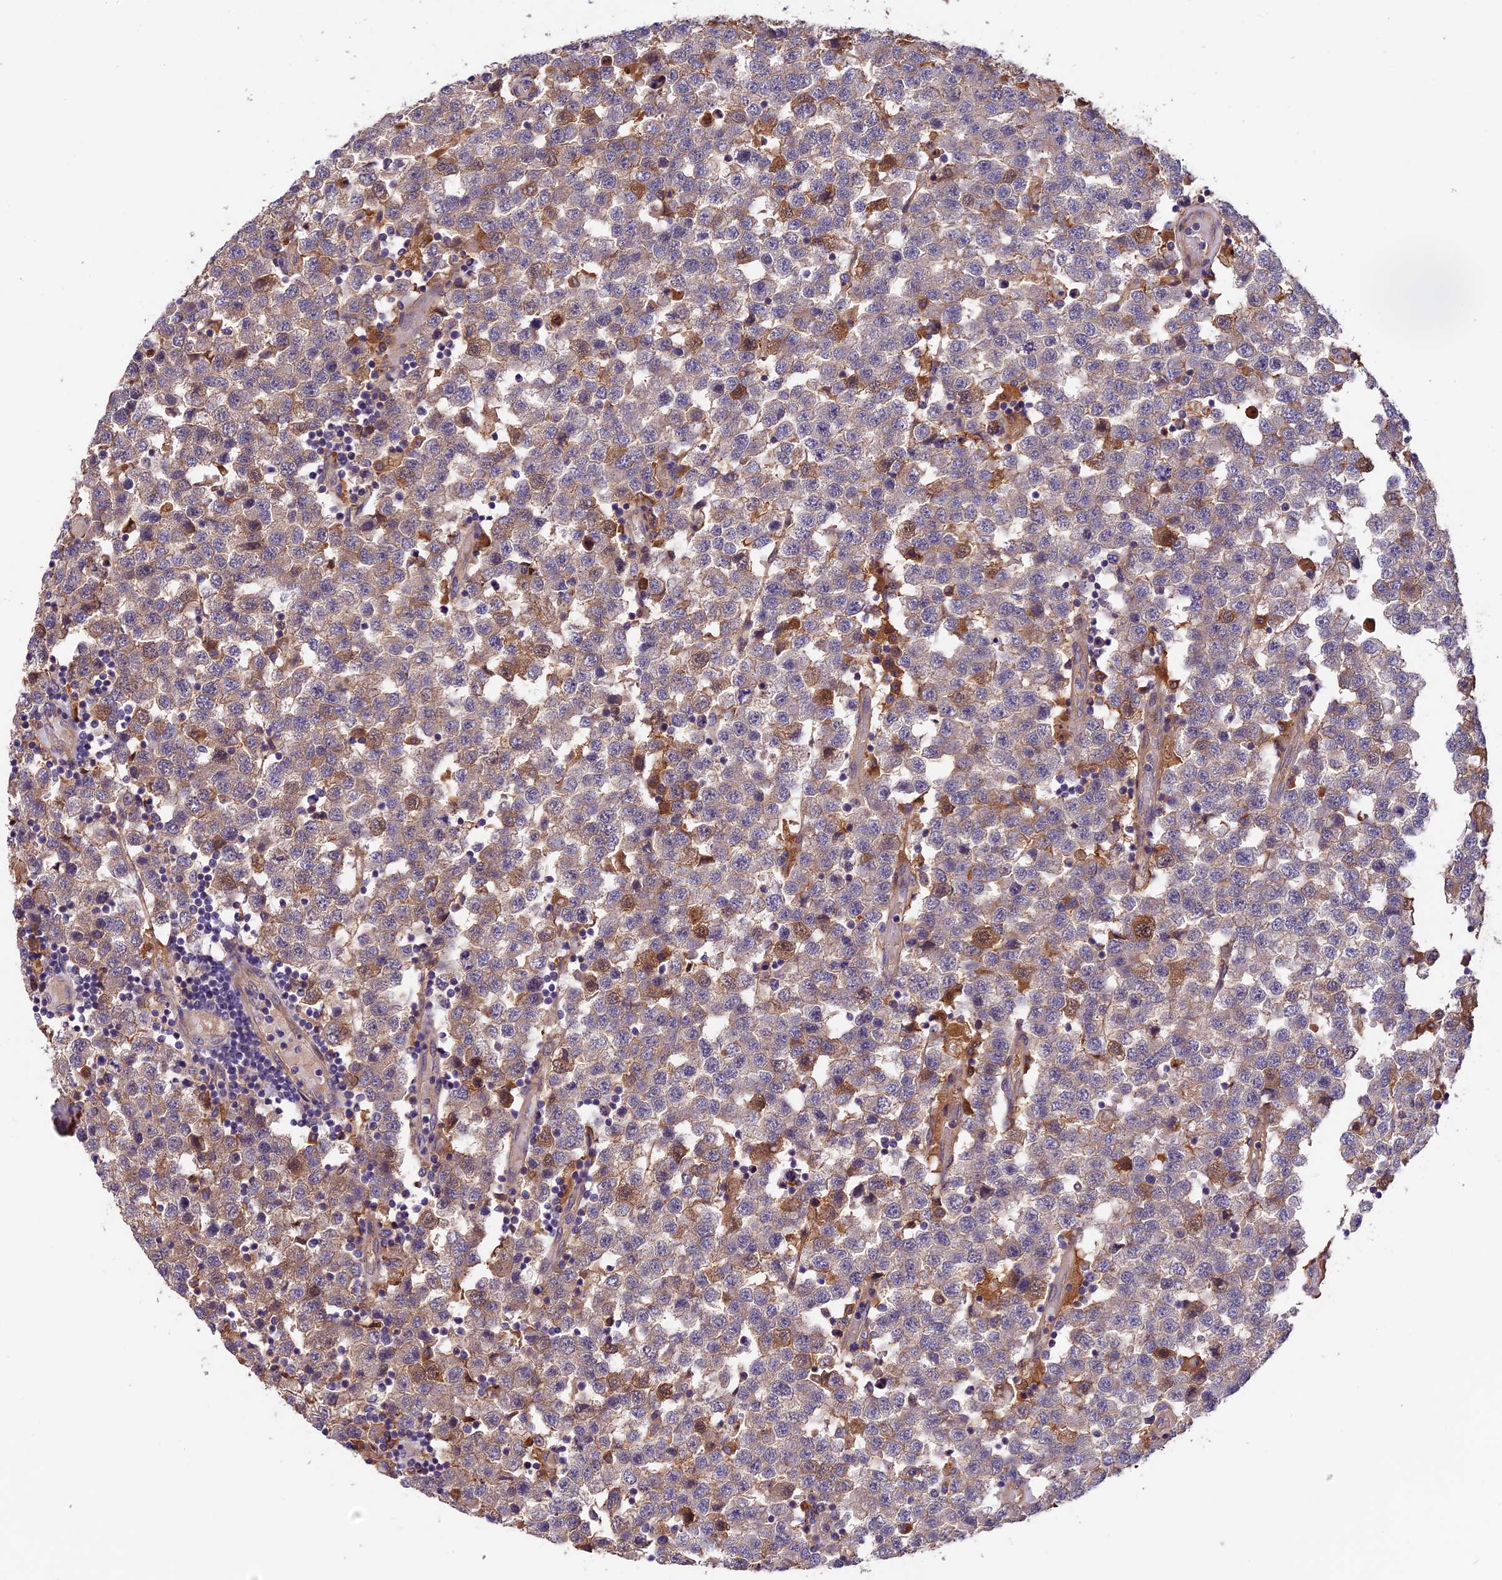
{"staining": {"intensity": "moderate", "quantity": "<25%", "location": "cytoplasmic/membranous"}, "tissue": "testis cancer", "cell_type": "Tumor cells", "image_type": "cancer", "snomed": [{"axis": "morphology", "description": "Seminoma, NOS"}, {"axis": "topography", "description": "Testis"}], "caption": "This is an image of immunohistochemistry (IHC) staining of testis cancer, which shows moderate staining in the cytoplasmic/membranous of tumor cells.", "gene": "SETD6", "patient": {"sex": "male", "age": 34}}